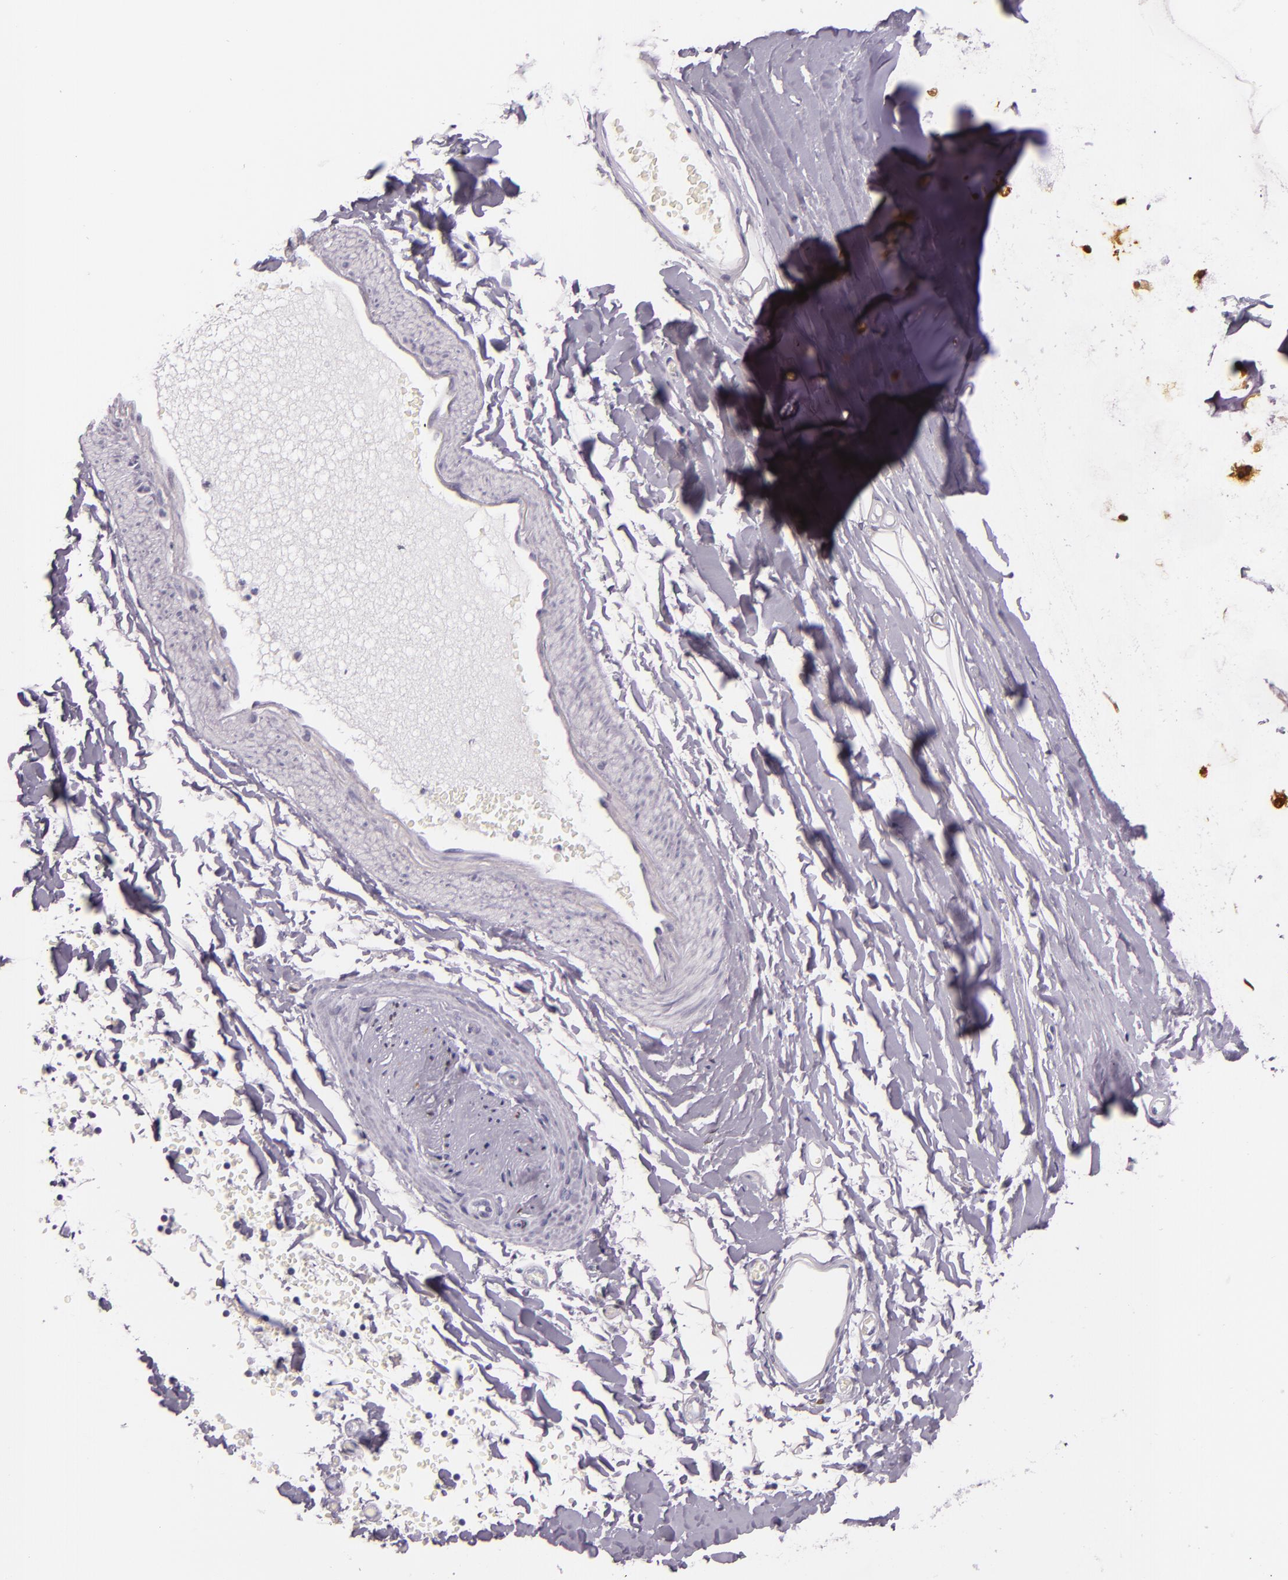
{"staining": {"intensity": "negative", "quantity": "none", "location": "none"}, "tissue": "adipose tissue", "cell_type": "Adipocytes", "image_type": "normal", "snomed": [{"axis": "morphology", "description": "Normal tissue, NOS"}, {"axis": "topography", "description": "Bronchus"}, {"axis": "topography", "description": "Lung"}], "caption": "There is no significant positivity in adipocytes of adipose tissue. (Brightfield microscopy of DAB (3,3'-diaminobenzidine) IHC at high magnification).", "gene": "MT1A", "patient": {"sex": "female", "age": 56}}